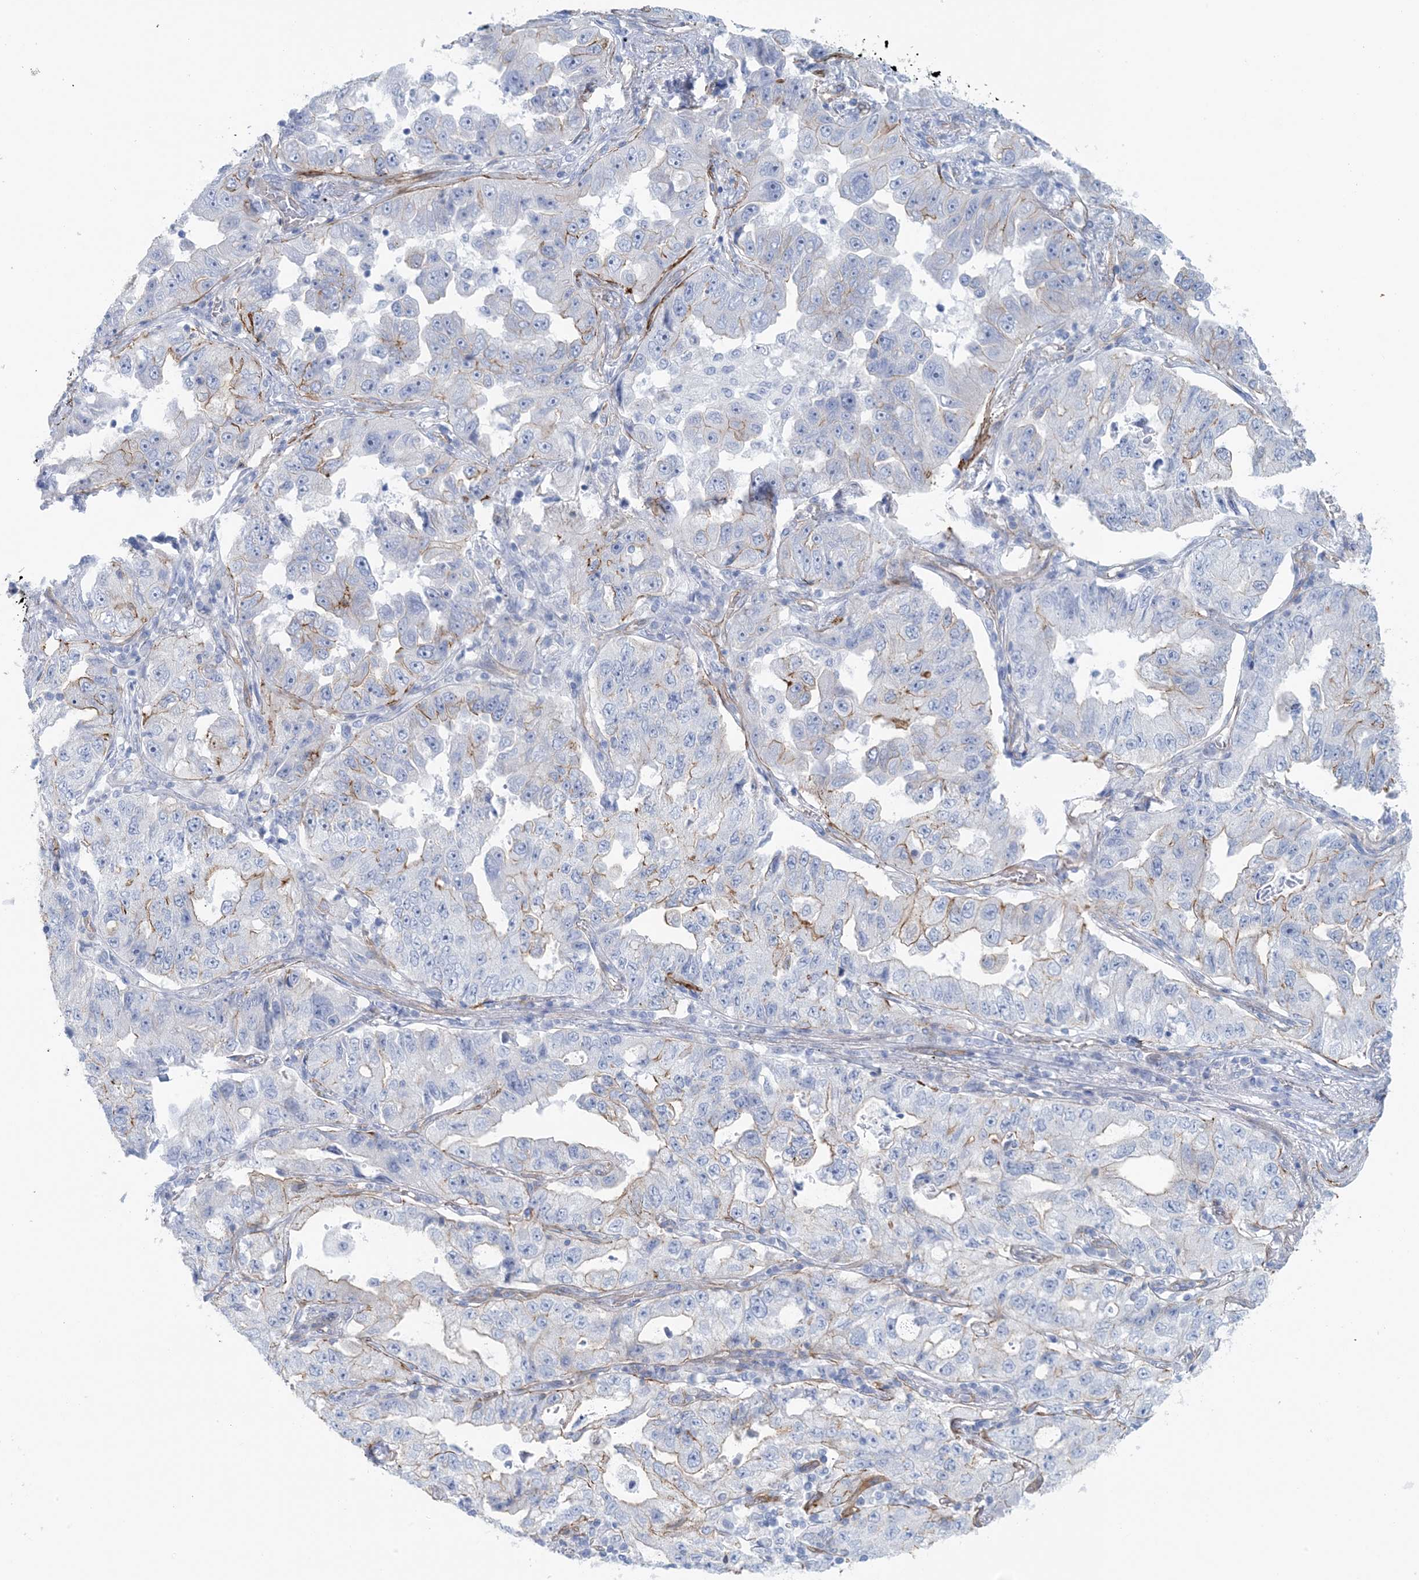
{"staining": {"intensity": "moderate", "quantity": "<25%", "location": "cytoplasmic/membranous"}, "tissue": "lung cancer", "cell_type": "Tumor cells", "image_type": "cancer", "snomed": [{"axis": "morphology", "description": "Adenocarcinoma, NOS"}, {"axis": "topography", "description": "Lung"}], "caption": "A high-resolution photomicrograph shows immunohistochemistry (IHC) staining of lung adenocarcinoma, which shows moderate cytoplasmic/membranous positivity in about <25% of tumor cells.", "gene": "SHANK1", "patient": {"sex": "female", "age": 51}}